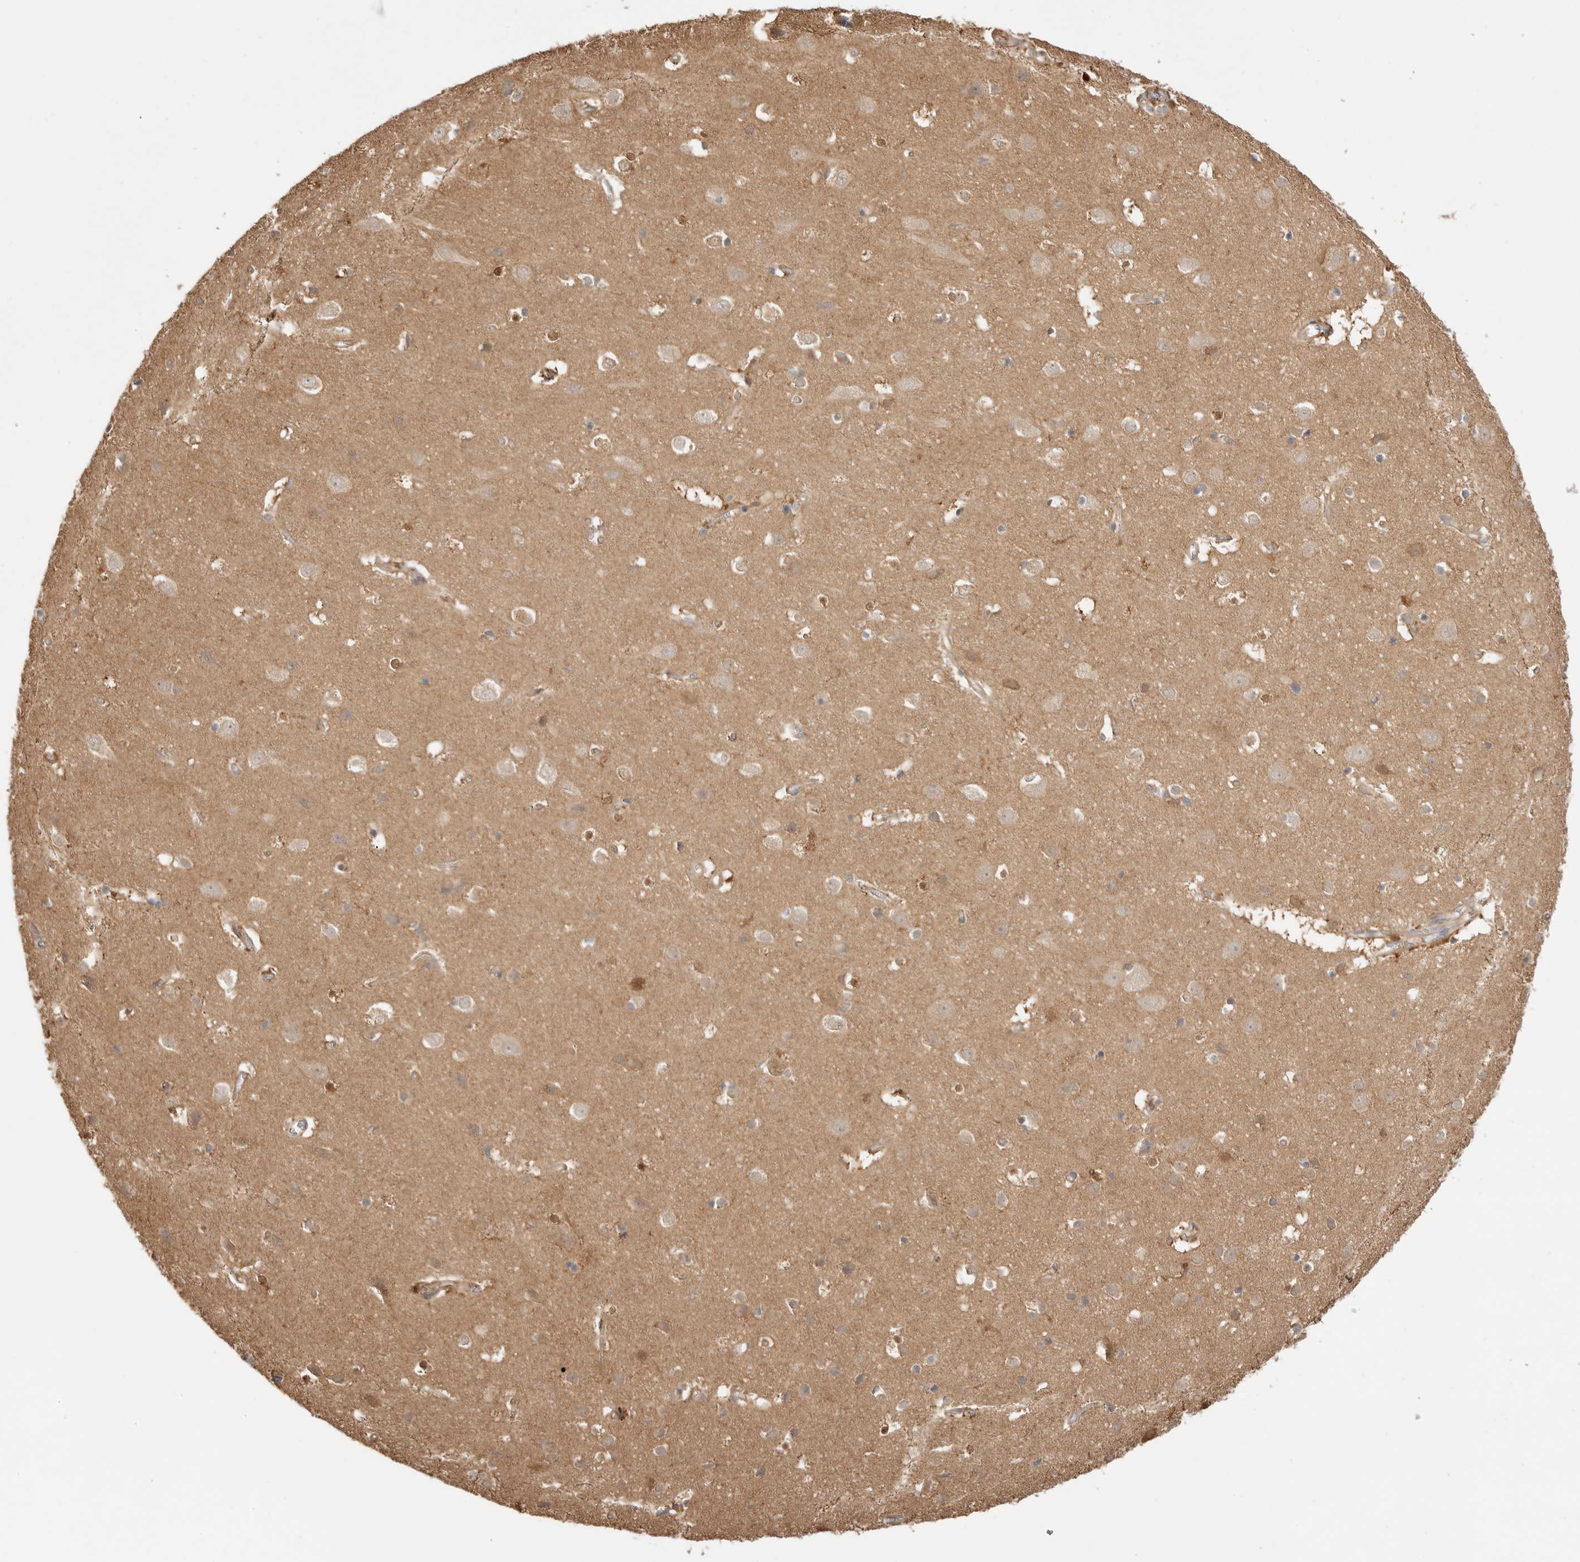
{"staining": {"intensity": "moderate", "quantity": ">75%", "location": "cytoplasmic/membranous"}, "tissue": "cerebral cortex", "cell_type": "Endothelial cells", "image_type": "normal", "snomed": [{"axis": "morphology", "description": "Normal tissue, NOS"}, {"axis": "topography", "description": "Cerebral cortex"}], "caption": "Immunohistochemistry (DAB) staining of benign human cerebral cortex reveals moderate cytoplasmic/membranous protein expression in approximately >75% of endothelial cells. Using DAB (brown) and hematoxylin (blue) stains, captured at high magnification using brightfield microscopy.", "gene": "CLDN12", "patient": {"sex": "male", "age": 54}}